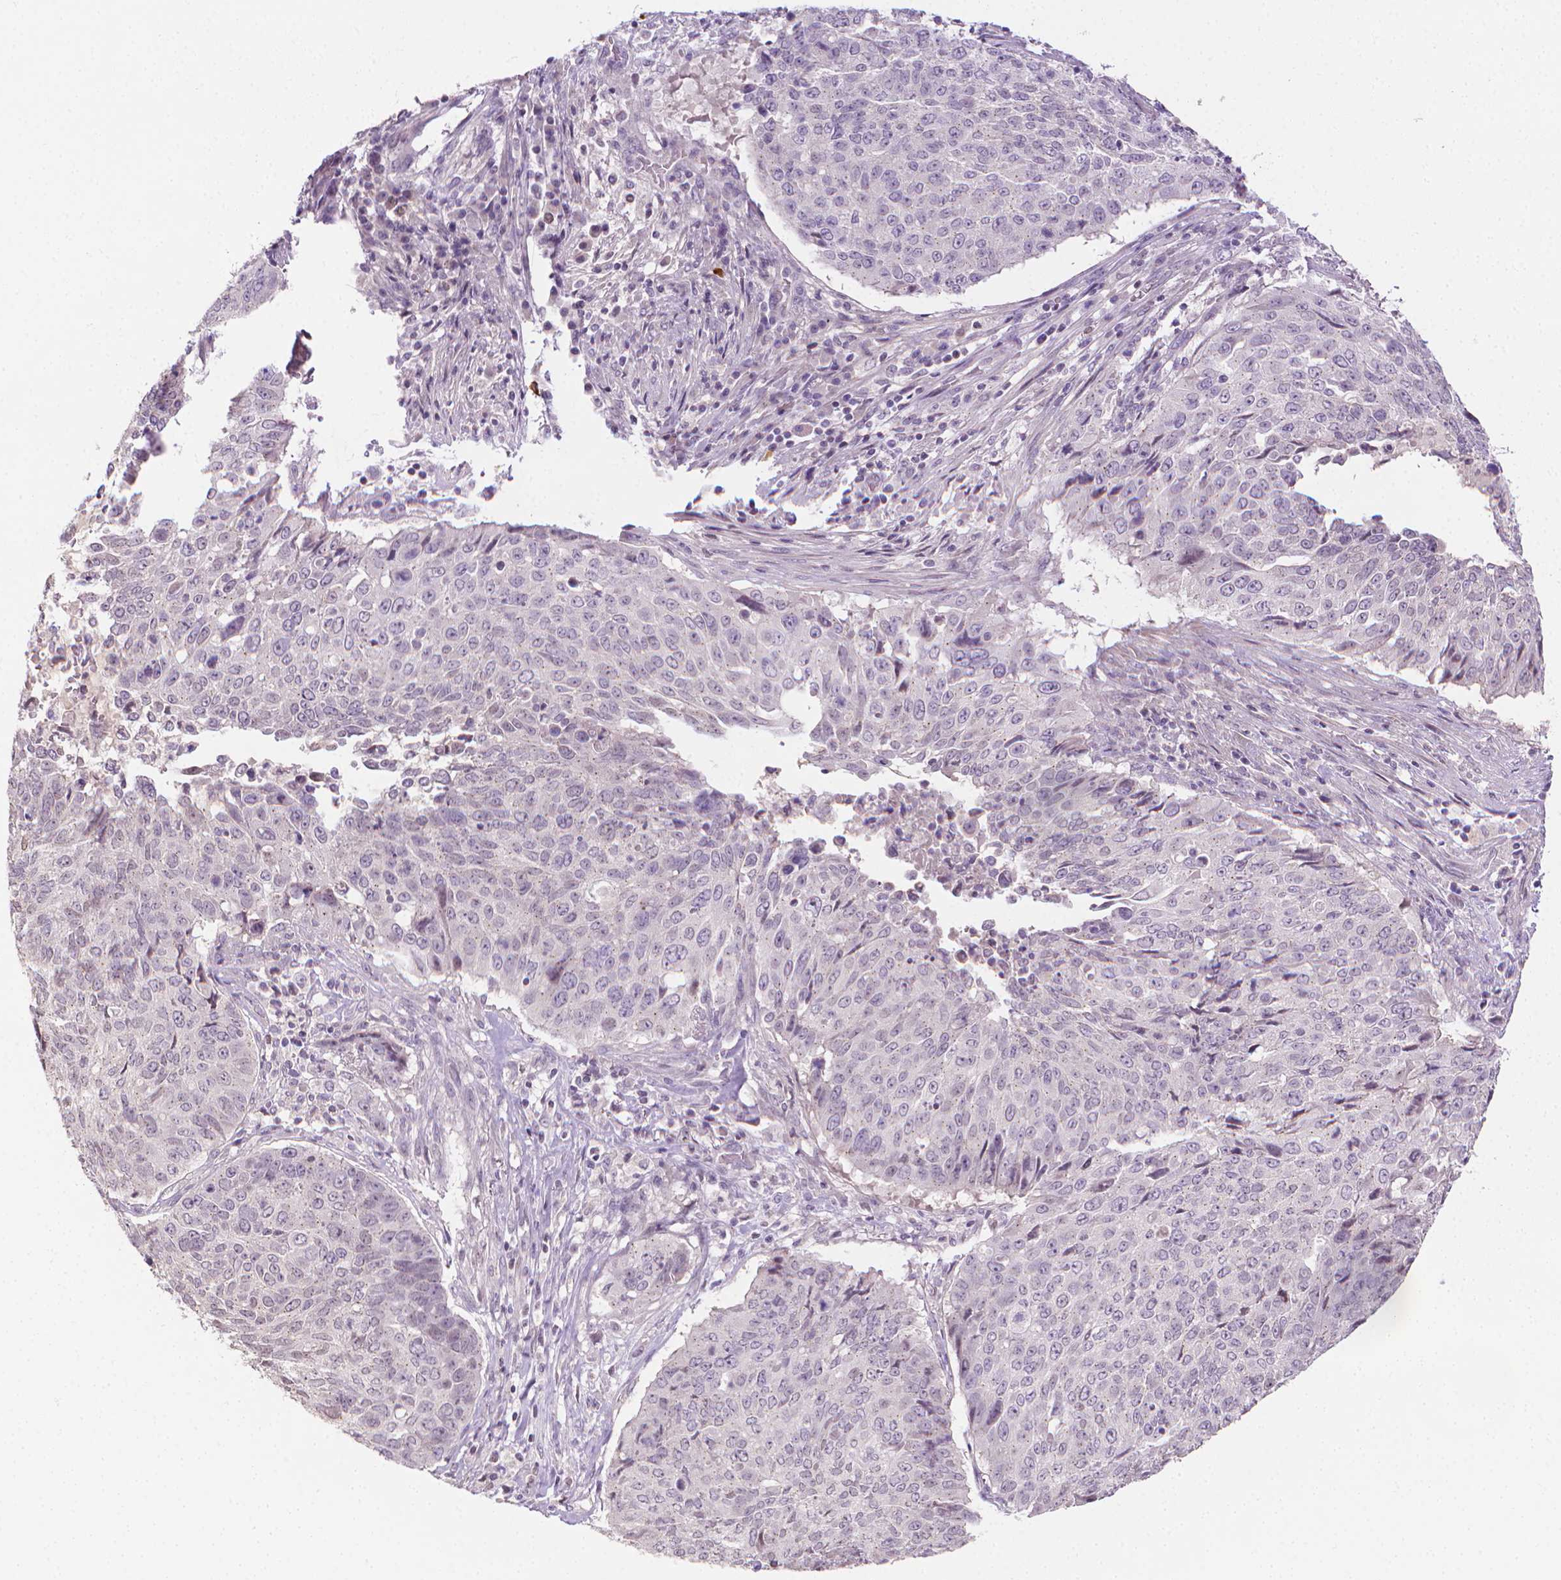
{"staining": {"intensity": "negative", "quantity": "none", "location": "none"}, "tissue": "lung cancer", "cell_type": "Tumor cells", "image_type": "cancer", "snomed": [{"axis": "morphology", "description": "Normal tissue, NOS"}, {"axis": "morphology", "description": "Squamous cell carcinoma, NOS"}, {"axis": "topography", "description": "Bronchus"}, {"axis": "topography", "description": "Lung"}], "caption": "This is a photomicrograph of immunohistochemistry (IHC) staining of squamous cell carcinoma (lung), which shows no positivity in tumor cells. (DAB immunohistochemistry visualized using brightfield microscopy, high magnification).", "gene": "NCAN", "patient": {"sex": "male", "age": 64}}